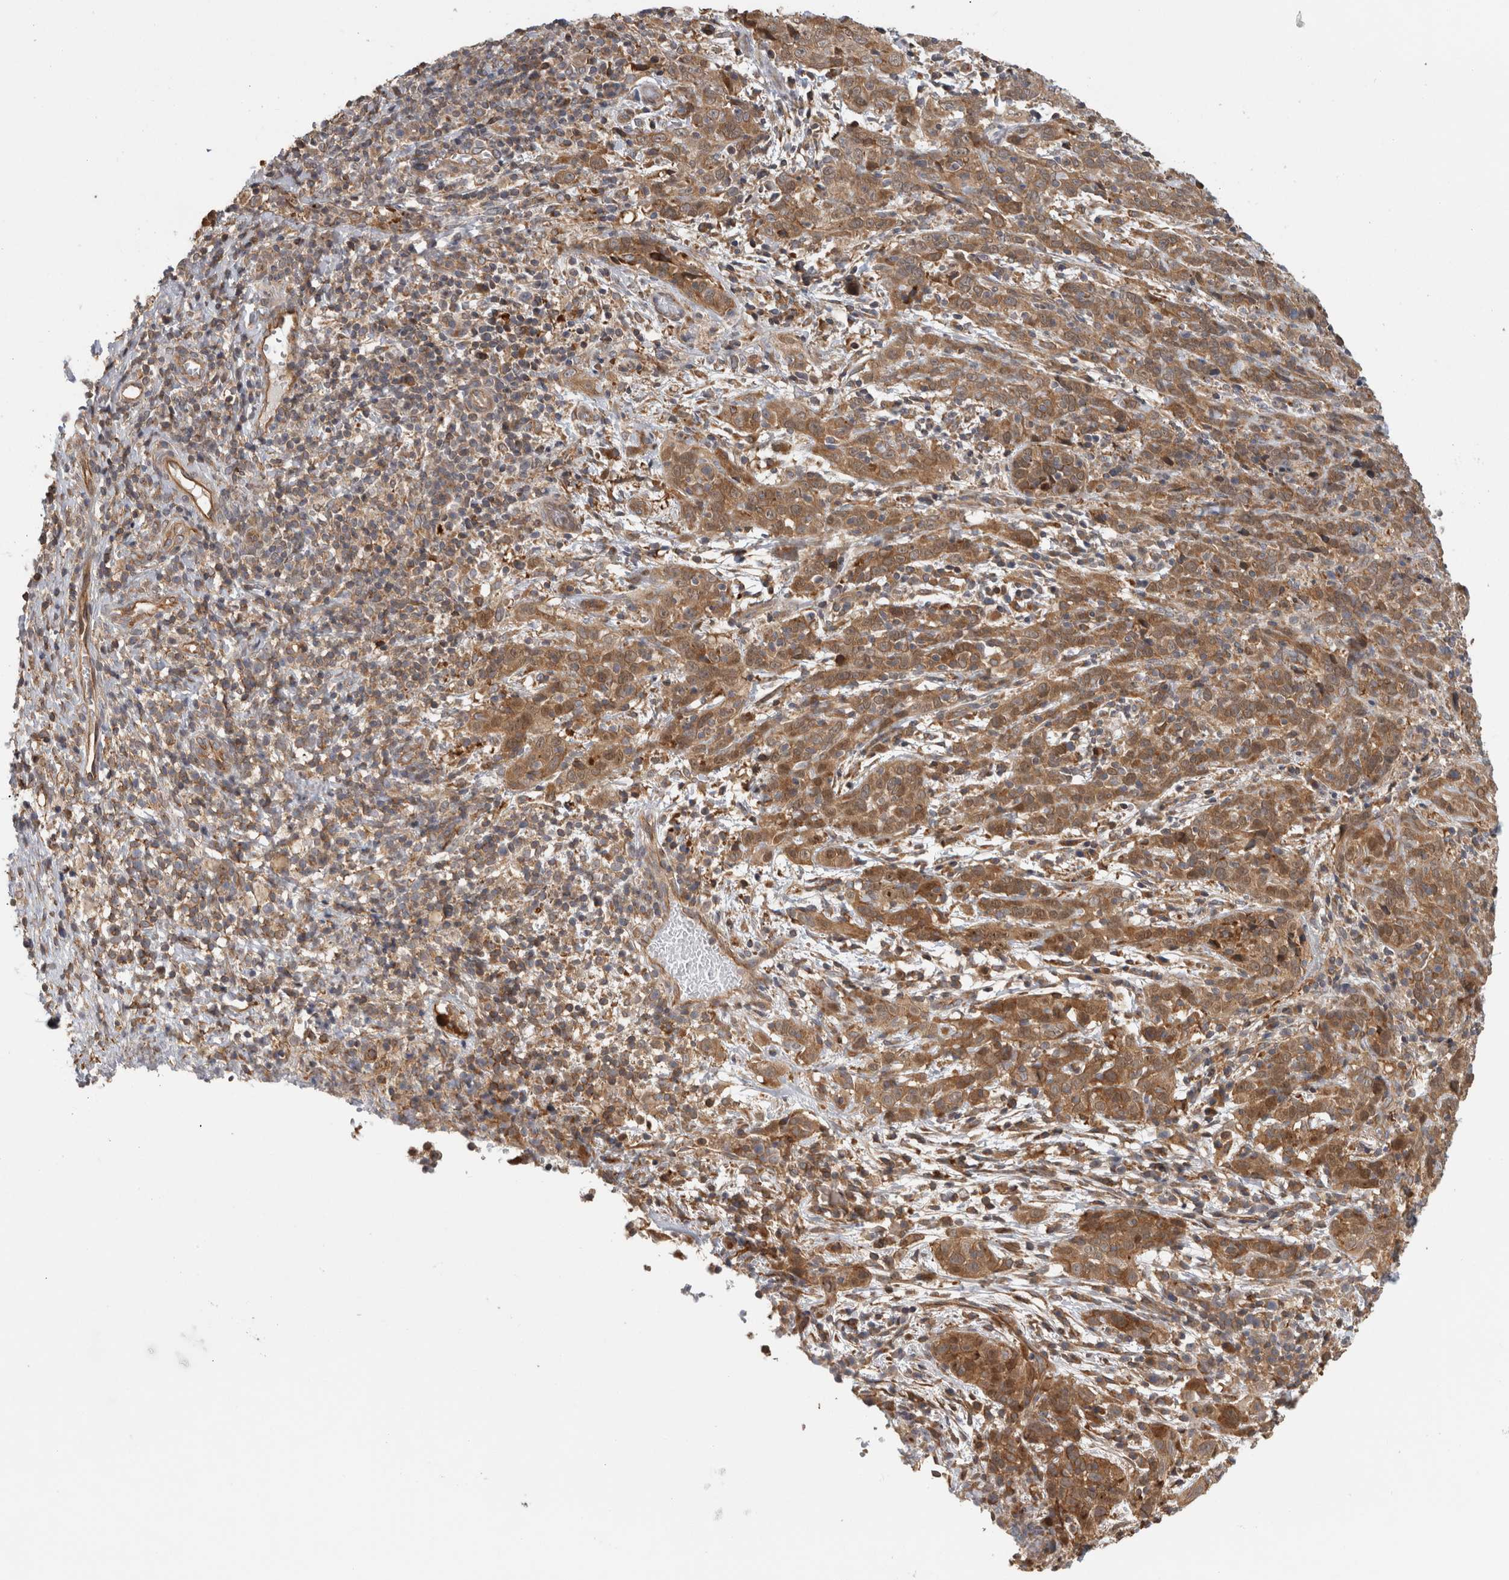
{"staining": {"intensity": "moderate", "quantity": ">75%", "location": "cytoplasmic/membranous"}, "tissue": "cervical cancer", "cell_type": "Tumor cells", "image_type": "cancer", "snomed": [{"axis": "morphology", "description": "Squamous cell carcinoma, NOS"}, {"axis": "topography", "description": "Cervix"}], "caption": "The micrograph shows a brown stain indicating the presence of a protein in the cytoplasmic/membranous of tumor cells in cervical cancer (squamous cell carcinoma).", "gene": "PARP6", "patient": {"sex": "female", "age": 46}}